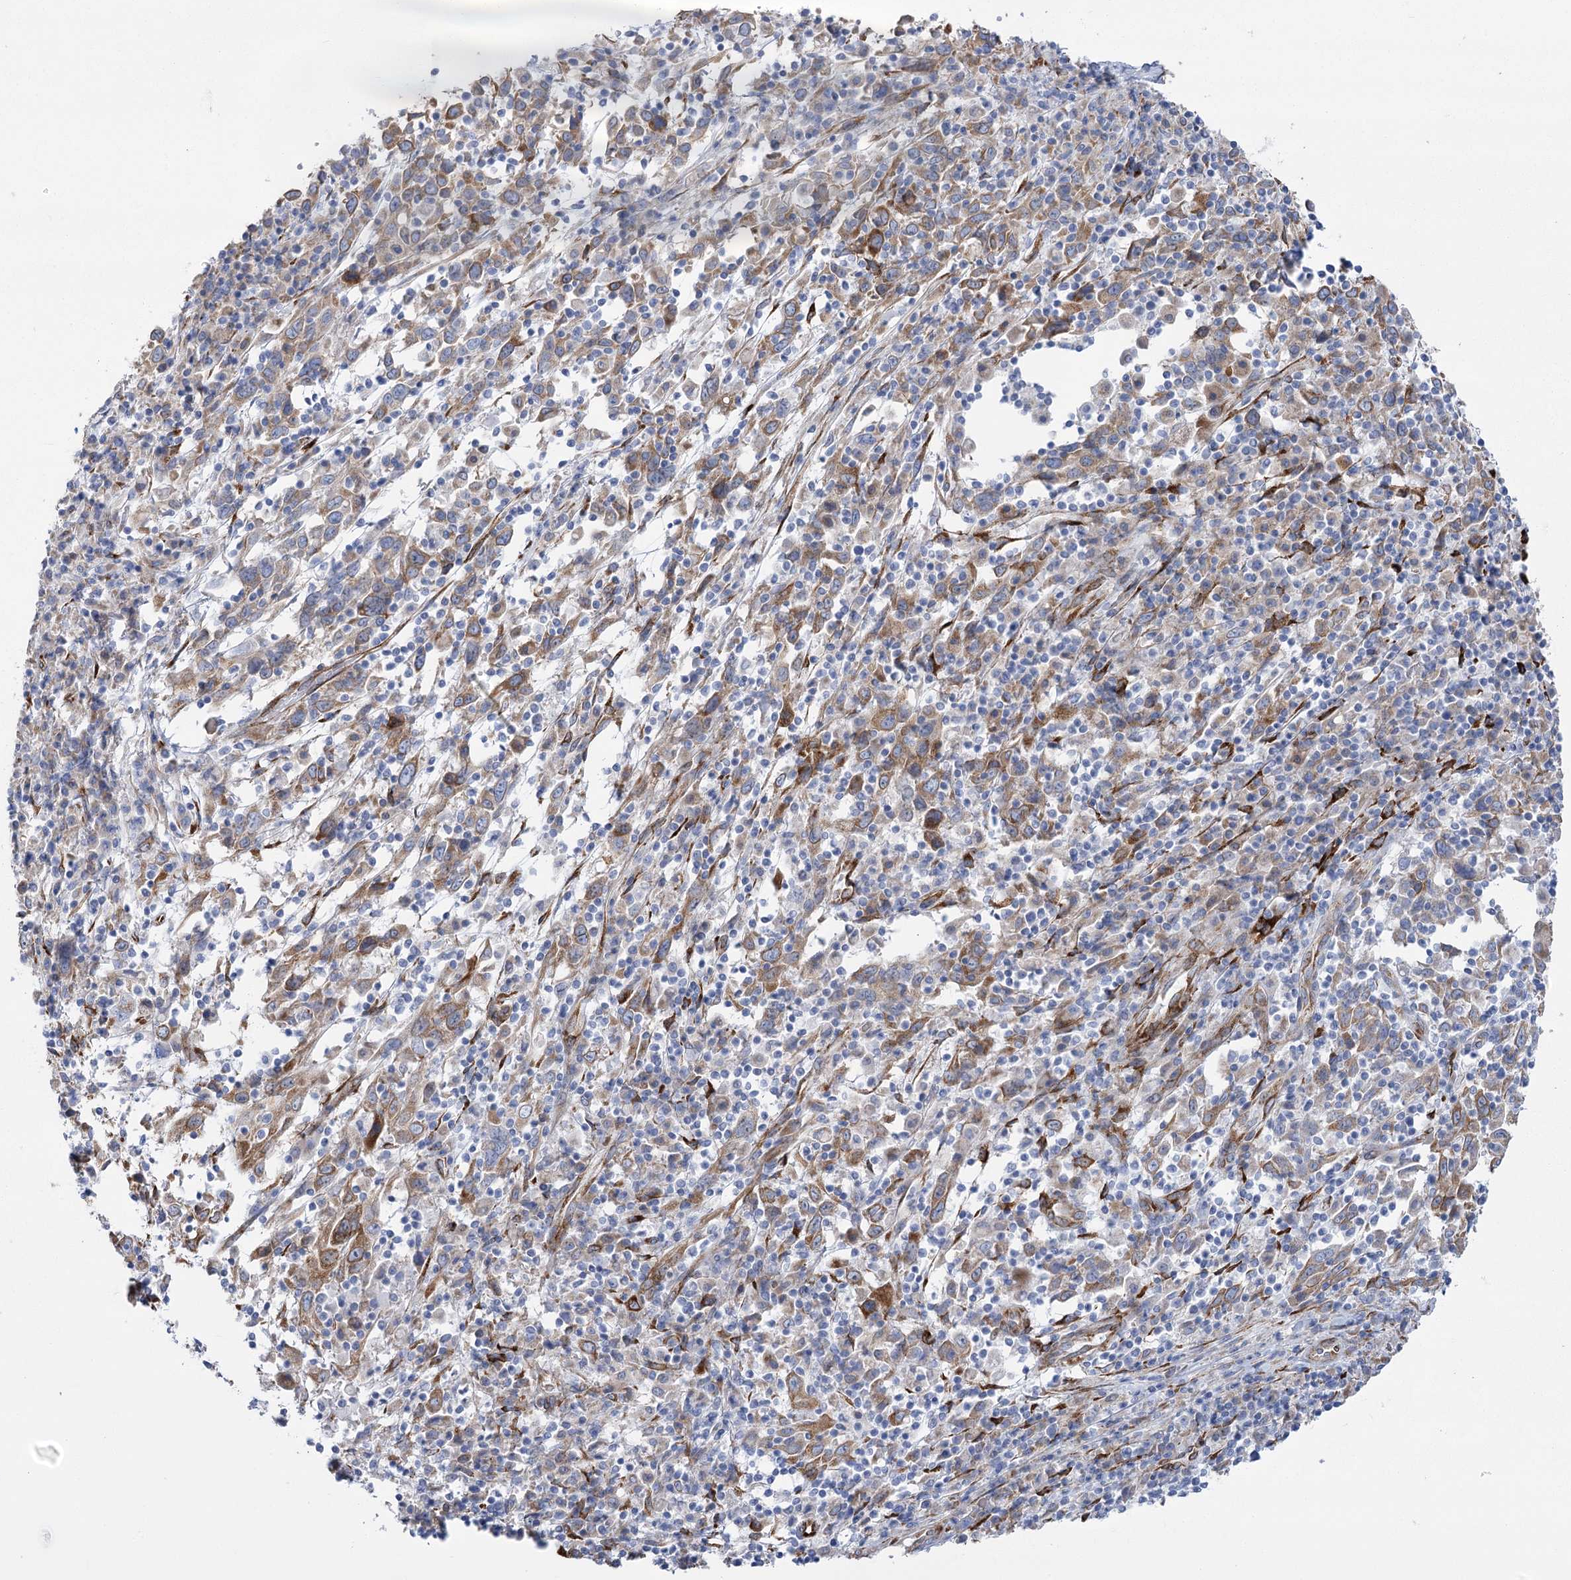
{"staining": {"intensity": "moderate", "quantity": ">75%", "location": "cytoplasmic/membranous"}, "tissue": "cervical cancer", "cell_type": "Tumor cells", "image_type": "cancer", "snomed": [{"axis": "morphology", "description": "Squamous cell carcinoma, NOS"}, {"axis": "topography", "description": "Cervix"}], "caption": "This is an image of immunohistochemistry (IHC) staining of cervical squamous cell carcinoma, which shows moderate expression in the cytoplasmic/membranous of tumor cells.", "gene": "YTHDC2", "patient": {"sex": "female", "age": 46}}